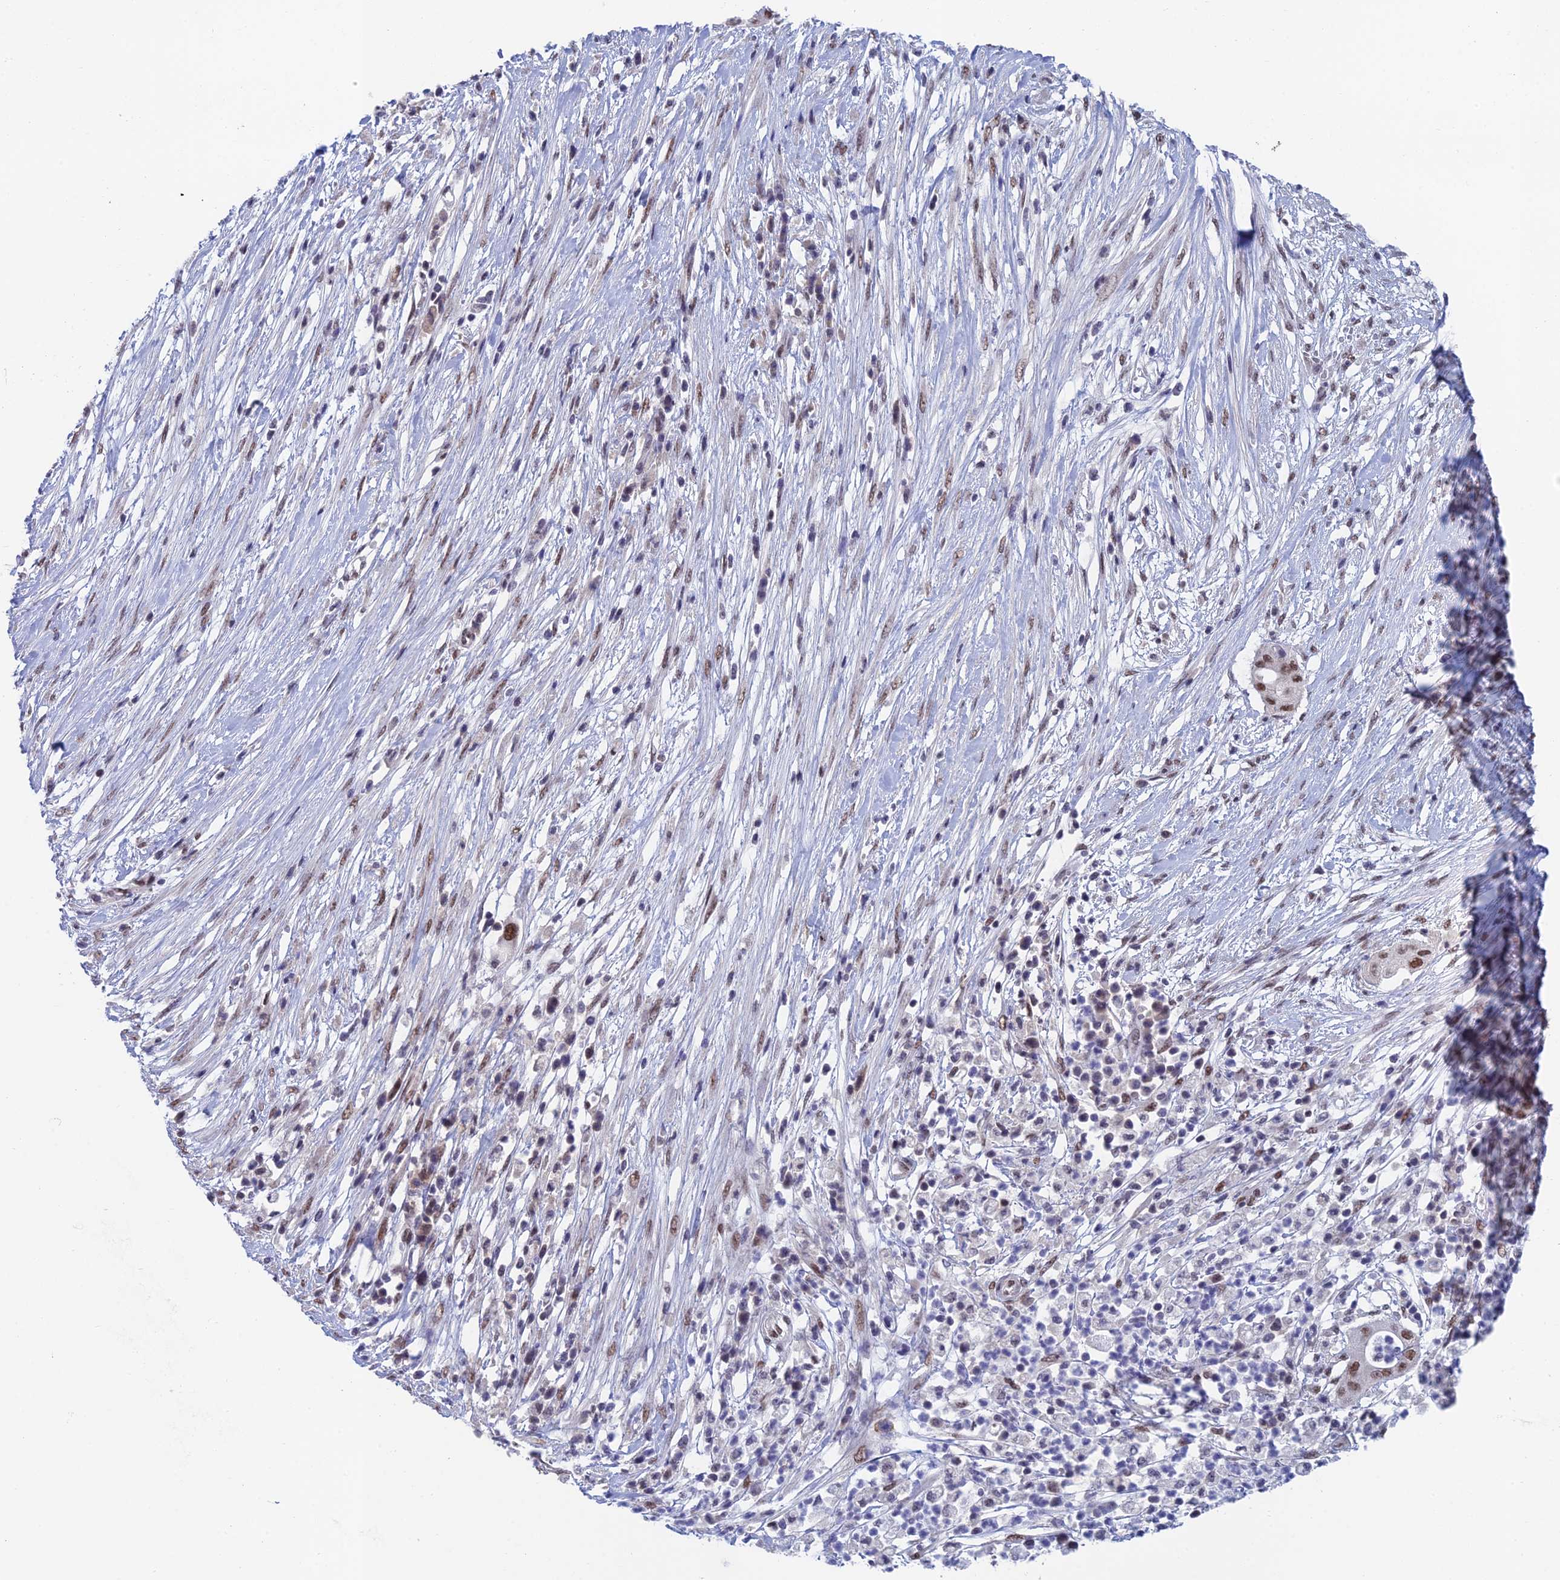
{"staining": {"intensity": "moderate", "quantity": ">75%", "location": "nuclear"}, "tissue": "pancreatic cancer", "cell_type": "Tumor cells", "image_type": "cancer", "snomed": [{"axis": "morphology", "description": "Adenocarcinoma, NOS"}, {"axis": "topography", "description": "Pancreas"}], "caption": "Tumor cells reveal medium levels of moderate nuclear staining in about >75% of cells in human pancreatic cancer.", "gene": "NABP2", "patient": {"sex": "male", "age": 68}}